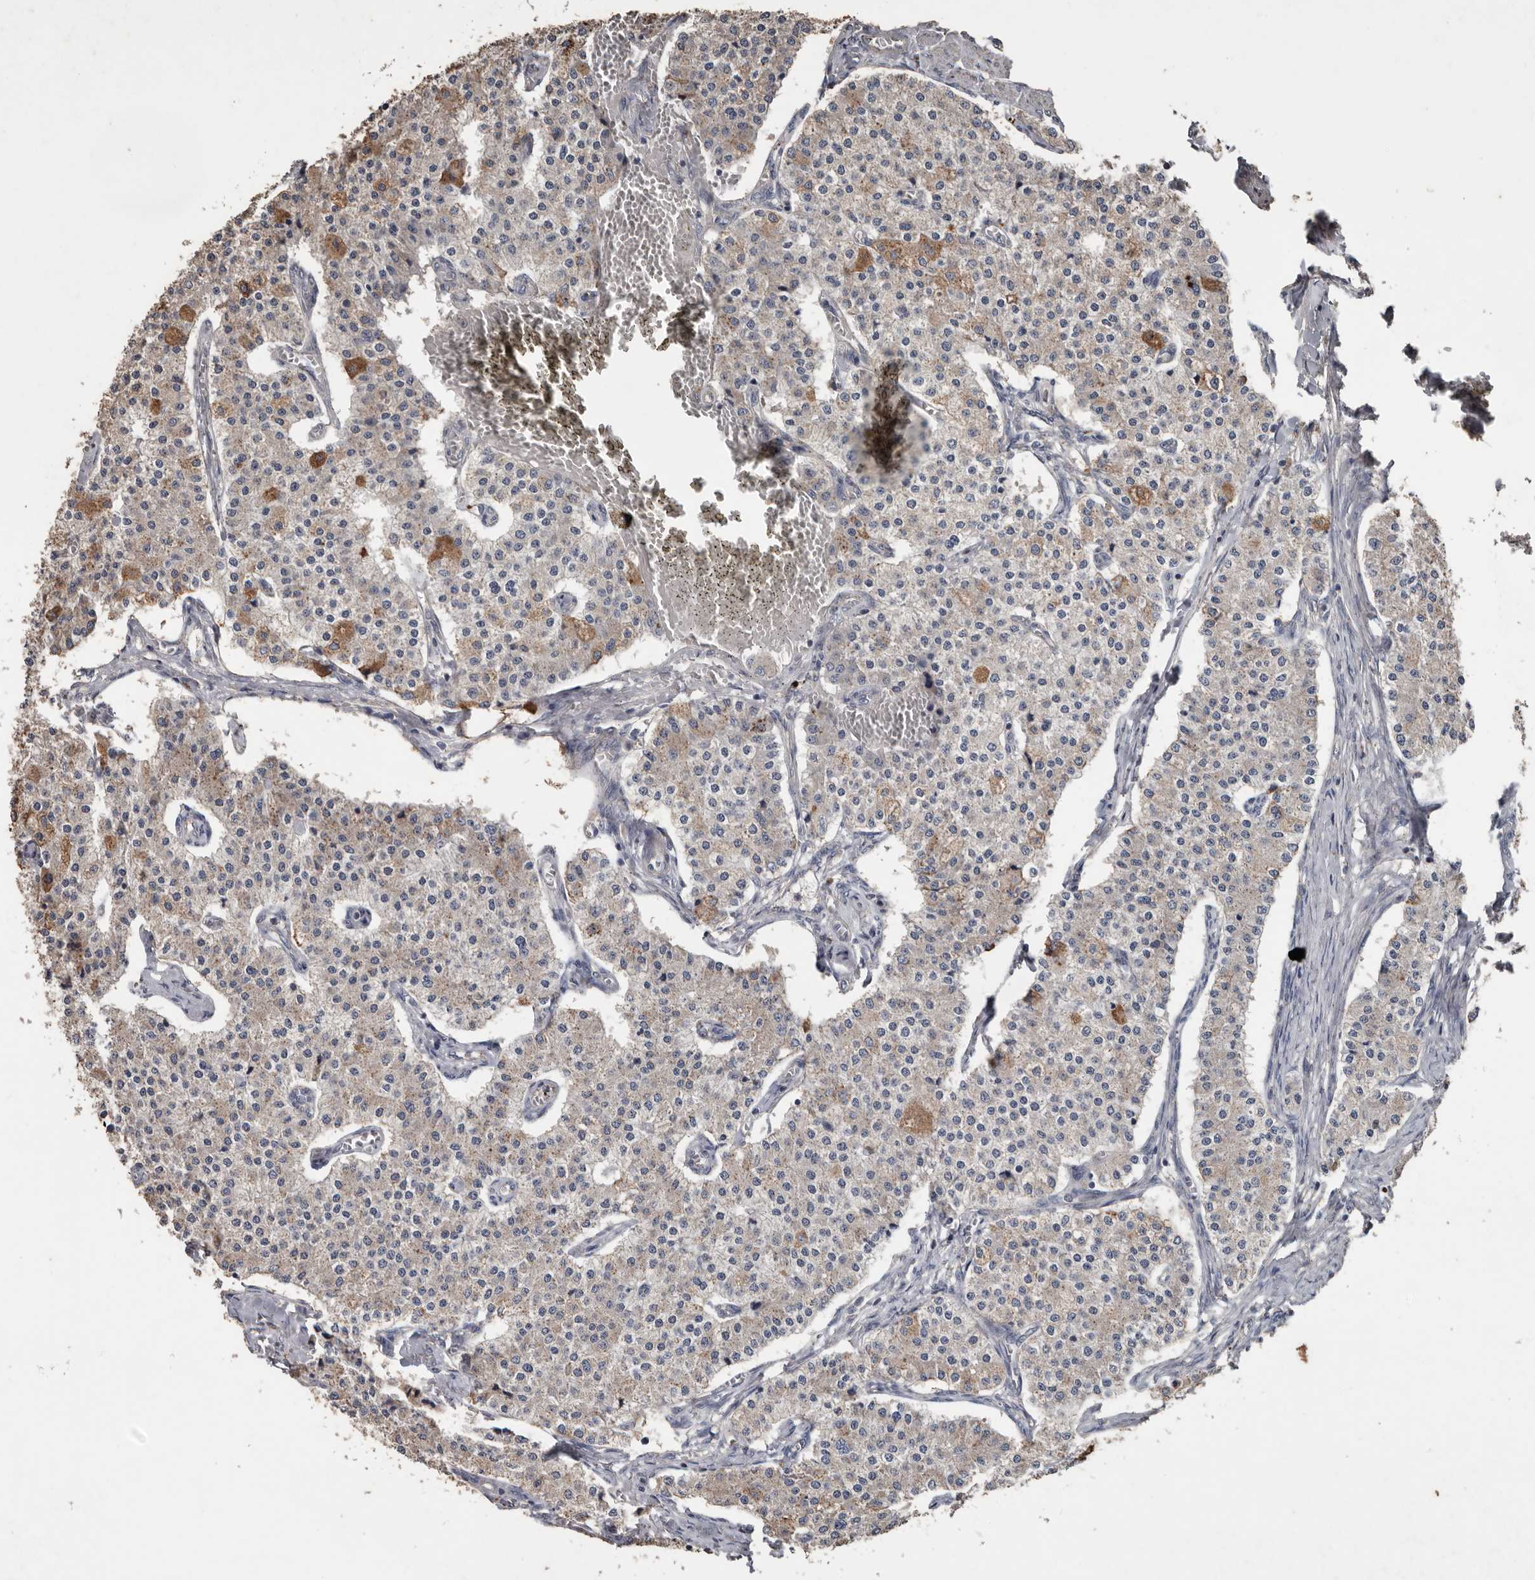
{"staining": {"intensity": "moderate", "quantity": "<25%", "location": "cytoplasmic/membranous"}, "tissue": "carcinoid", "cell_type": "Tumor cells", "image_type": "cancer", "snomed": [{"axis": "morphology", "description": "Carcinoid, malignant, NOS"}, {"axis": "topography", "description": "Colon"}], "caption": "Immunohistochemical staining of carcinoid displays low levels of moderate cytoplasmic/membranous protein expression in approximately <25% of tumor cells. (DAB (3,3'-diaminobenzidine) IHC, brown staining for protein, blue staining for nuclei).", "gene": "HYAL4", "patient": {"sex": "female", "age": 52}}